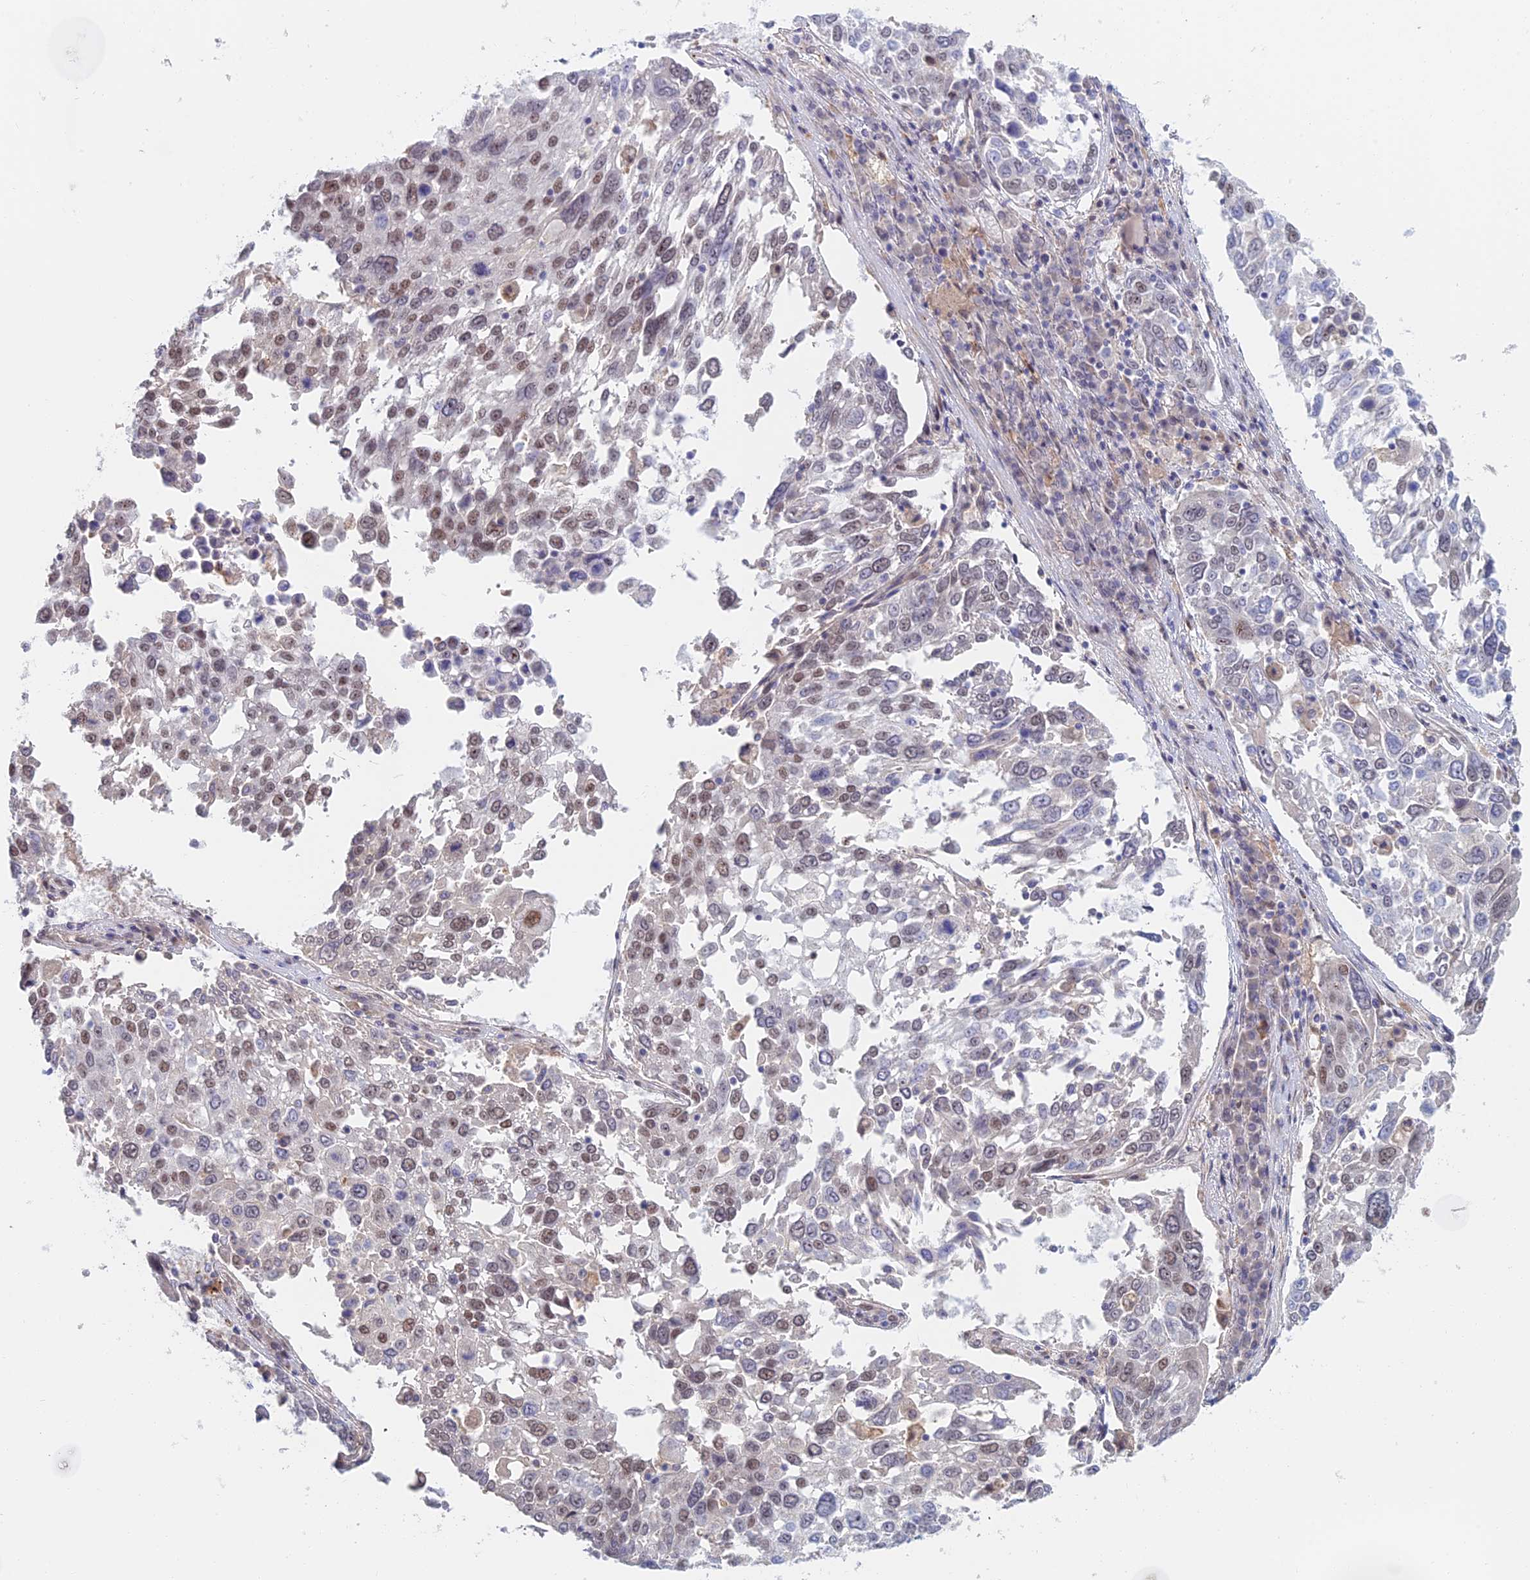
{"staining": {"intensity": "weak", "quantity": "25%-75%", "location": "nuclear"}, "tissue": "lung cancer", "cell_type": "Tumor cells", "image_type": "cancer", "snomed": [{"axis": "morphology", "description": "Squamous cell carcinoma, NOS"}, {"axis": "topography", "description": "Lung"}], "caption": "The immunohistochemical stain highlights weak nuclear staining in tumor cells of lung cancer (squamous cell carcinoma) tissue.", "gene": "ZUP1", "patient": {"sex": "male", "age": 65}}